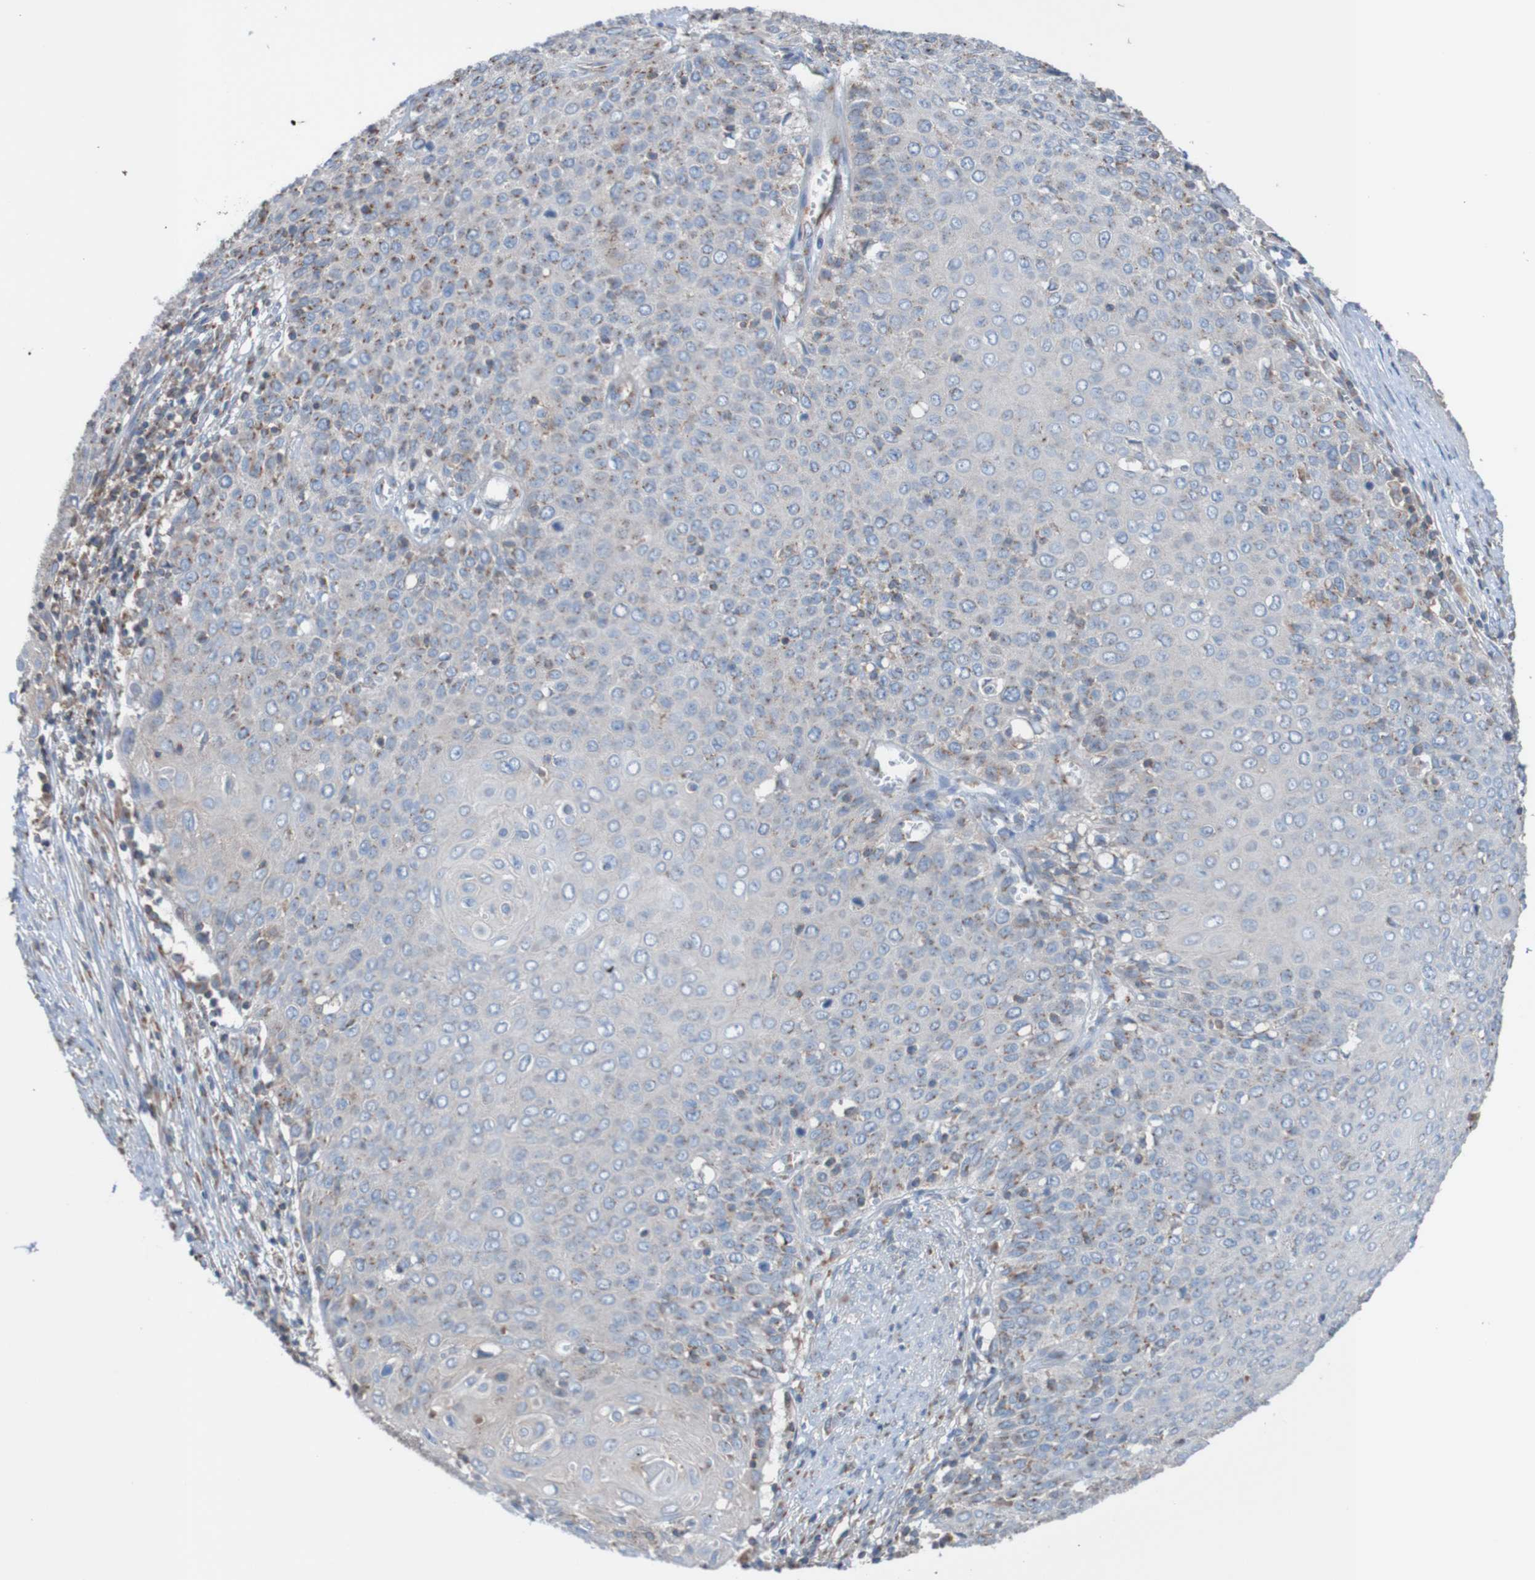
{"staining": {"intensity": "moderate", "quantity": "<25%", "location": "cytoplasmic/membranous"}, "tissue": "cervical cancer", "cell_type": "Tumor cells", "image_type": "cancer", "snomed": [{"axis": "morphology", "description": "Squamous cell carcinoma, NOS"}, {"axis": "topography", "description": "Cervix"}], "caption": "Immunohistochemical staining of human cervical cancer (squamous cell carcinoma) displays moderate cytoplasmic/membranous protein staining in about <25% of tumor cells. (DAB (3,3'-diaminobenzidine) = brown stain, brightfield microscopy at high magnification).", "gene": "MINAR1", "patient": {"sex": "female", "age": 39}}